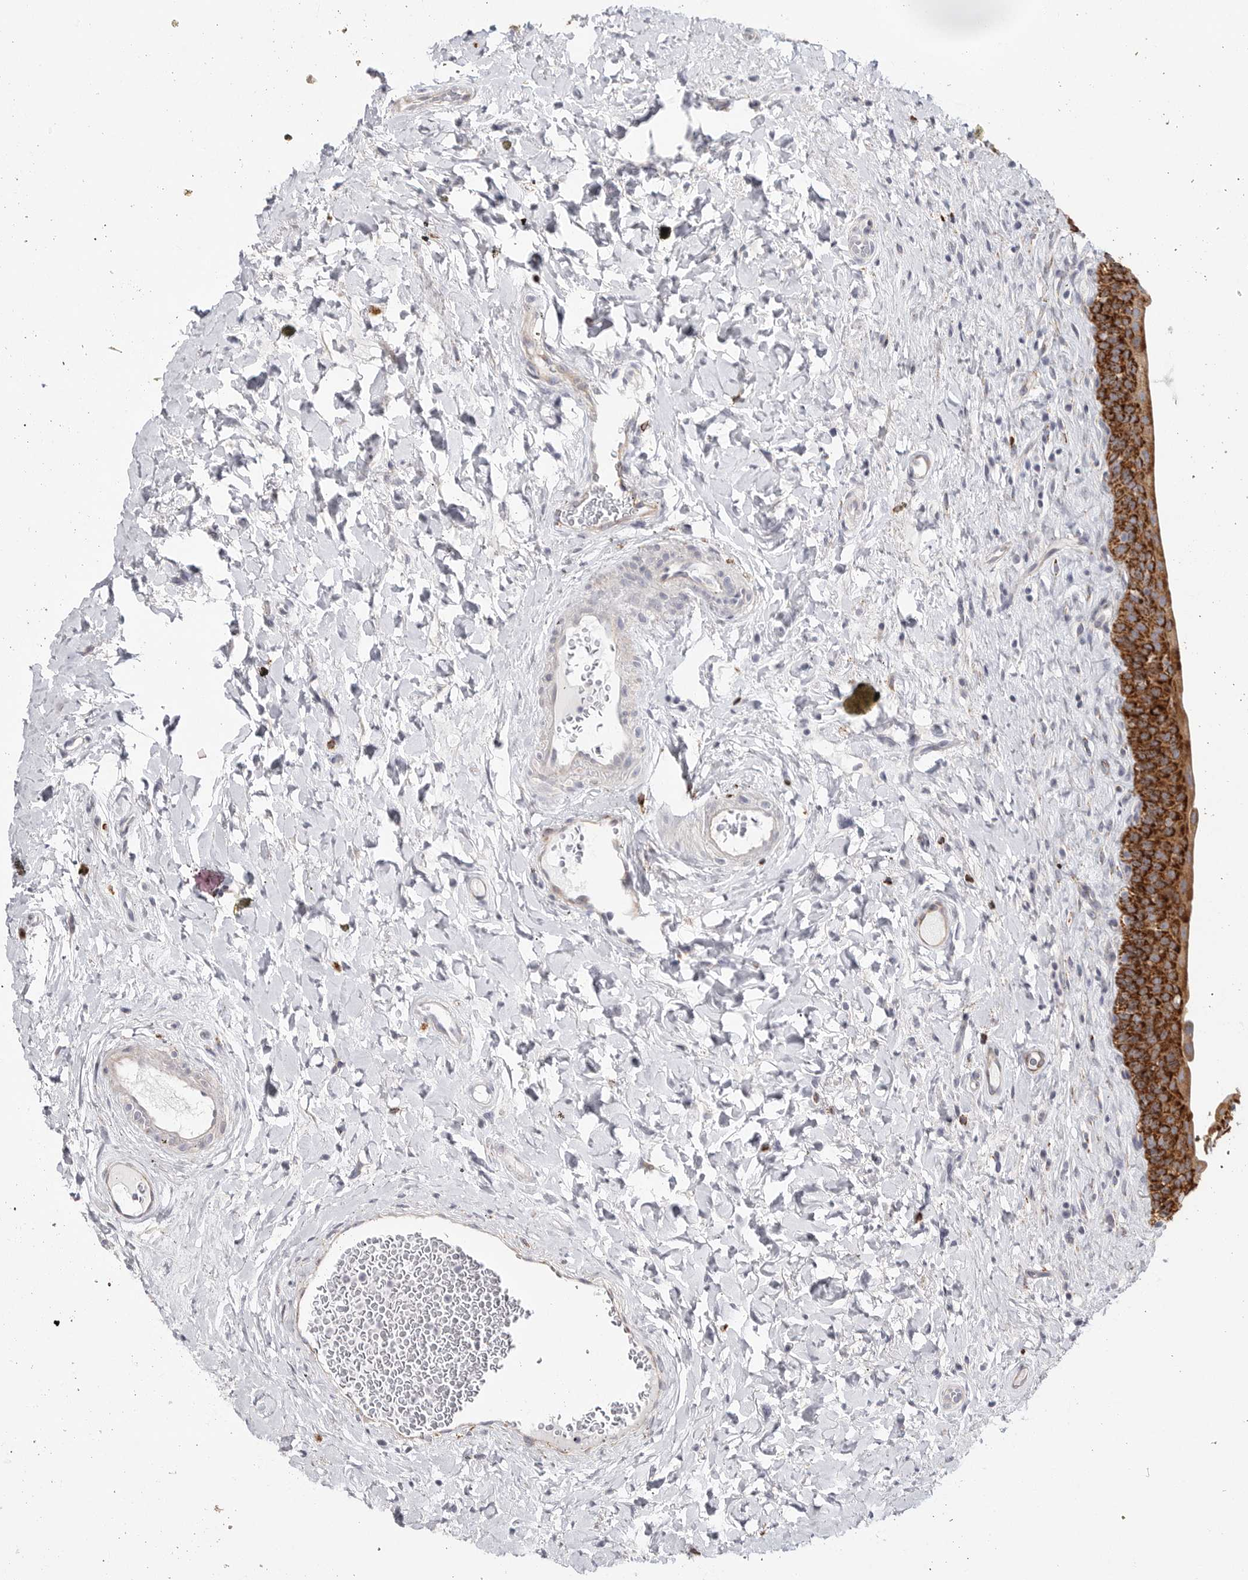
{"staining": {"intensity": "strong", "quantity": ">75%", "location": "cytoplasmic/membranous"}, "tissue": "urinary bladder", "cell_type": "Urothelial cells", "image_type": "normal", "snomed": [{"axis": "morphology", "description": "Normal tissue, NOS"}, {"axis": "topography", "description": "Urinary bladder"}], "caption": "The immunohistochemical stain highlights strong cytoplasmic/membranous expression in urothelial cells of unremarkable urinary bladder. (Brightfield microscopy of DAB IHC at high magnification).", "gene": "ELP3", "patient": {"sex": "male", "age": 83}}